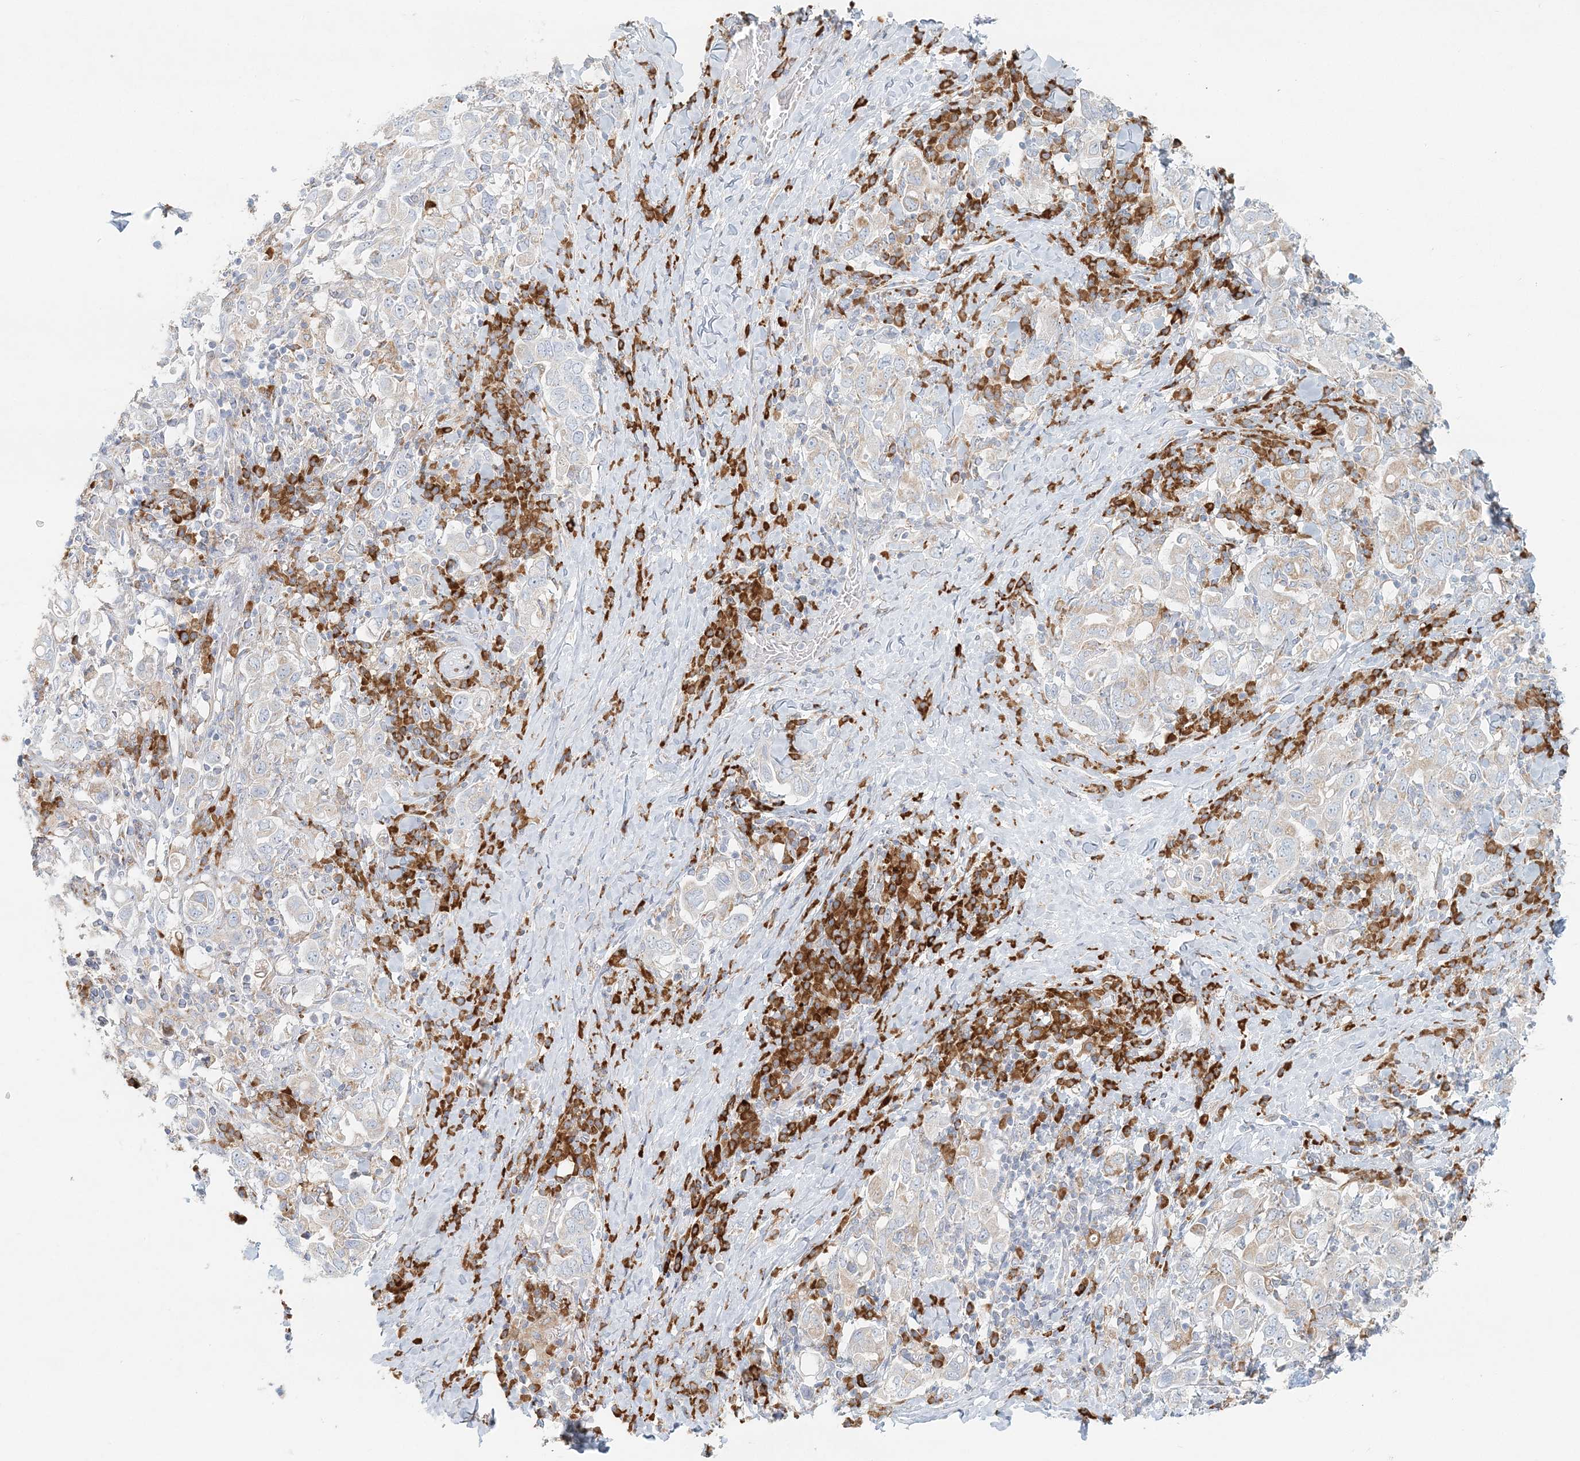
{"staining": {"intensity": "moderate", "quantity": "<25%", "location": "cytoplasmic/membranous"}, "tissue": "stomach cancer", "cell_type": "Tumor cells", "image_type": "cancer", "snomed": [{"axis": "morphology", "description": "Adenocarcinoma, NOS"}, {"axis": "topography", "description": "Stomach, upper"}], "caption": "Tumor cells reveal low levels of moderate cytoplasmic/membranous staining in approximately <25% of cells in stomach adenocarcinoma. (DAB (3,3'-diaminobenzidine) IHC, brown staining for protein, blue staining for nuclei).", "gene": "STK11IP", "patient": {"sex": "male", "age": 62}}